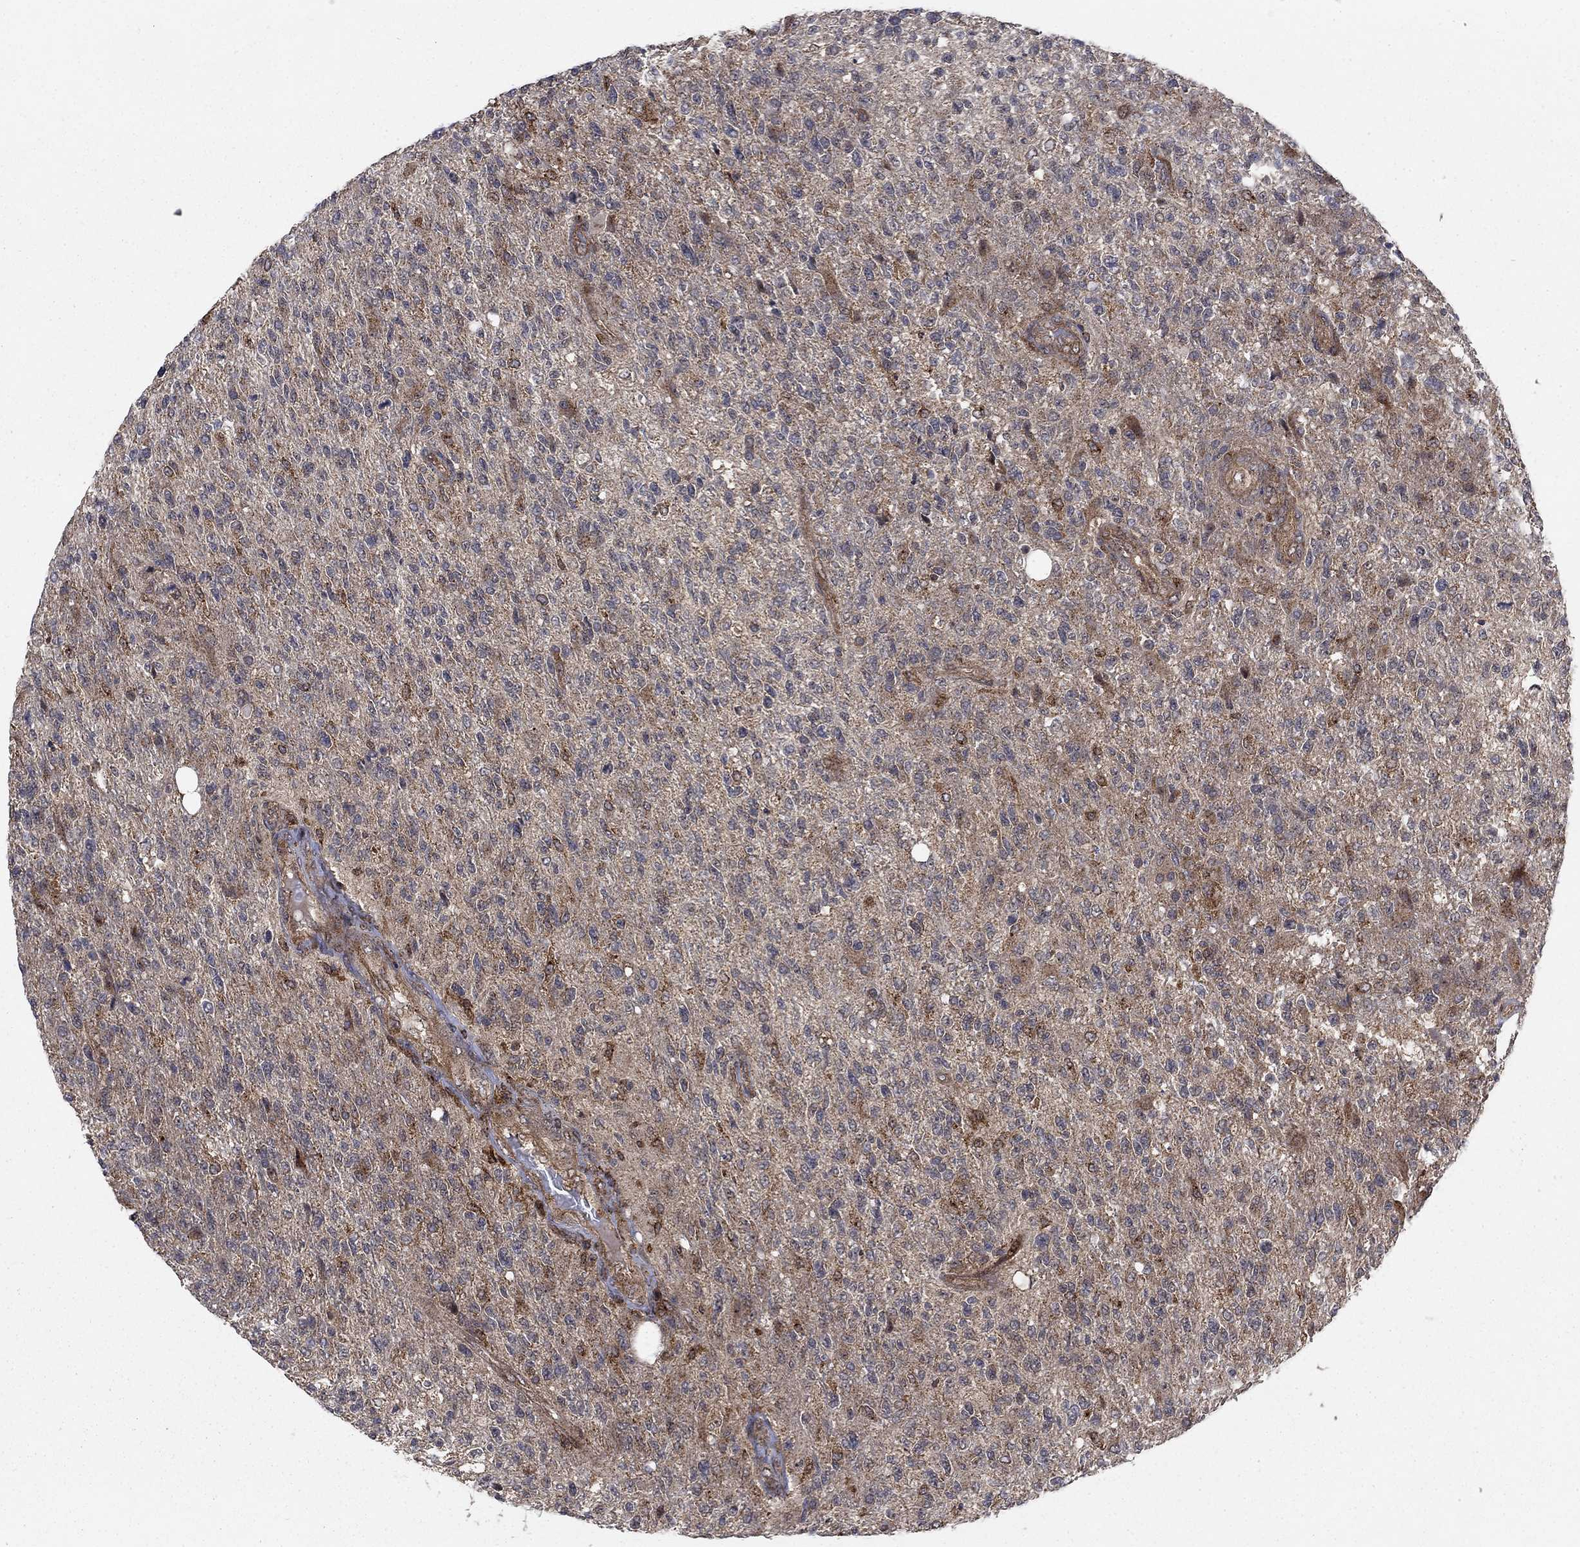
{"staining": {"intensity": "negative", "quantity": "none", "location": "none"}, "tissue": "glioma", "cell_type": "Tumor cells", "image_type": "cancer", "snomed": [{"axis": "morphology", "description": "Glioma, malignant, High grade"}, {"axis": "topography", "description": "Brain"}], "caption": "The immunohistochemistry micrograph has no significant staining in tumor cells of glioma tissue. (Stains: DAB (3,3'-diaminobenzidine) immunohistochemistry with hematoxylin counter stain, Microscopy: brightfield microscopy at high magnification).", "gene": "IFI35", "patient": {"sex": "male", "age": 56}}